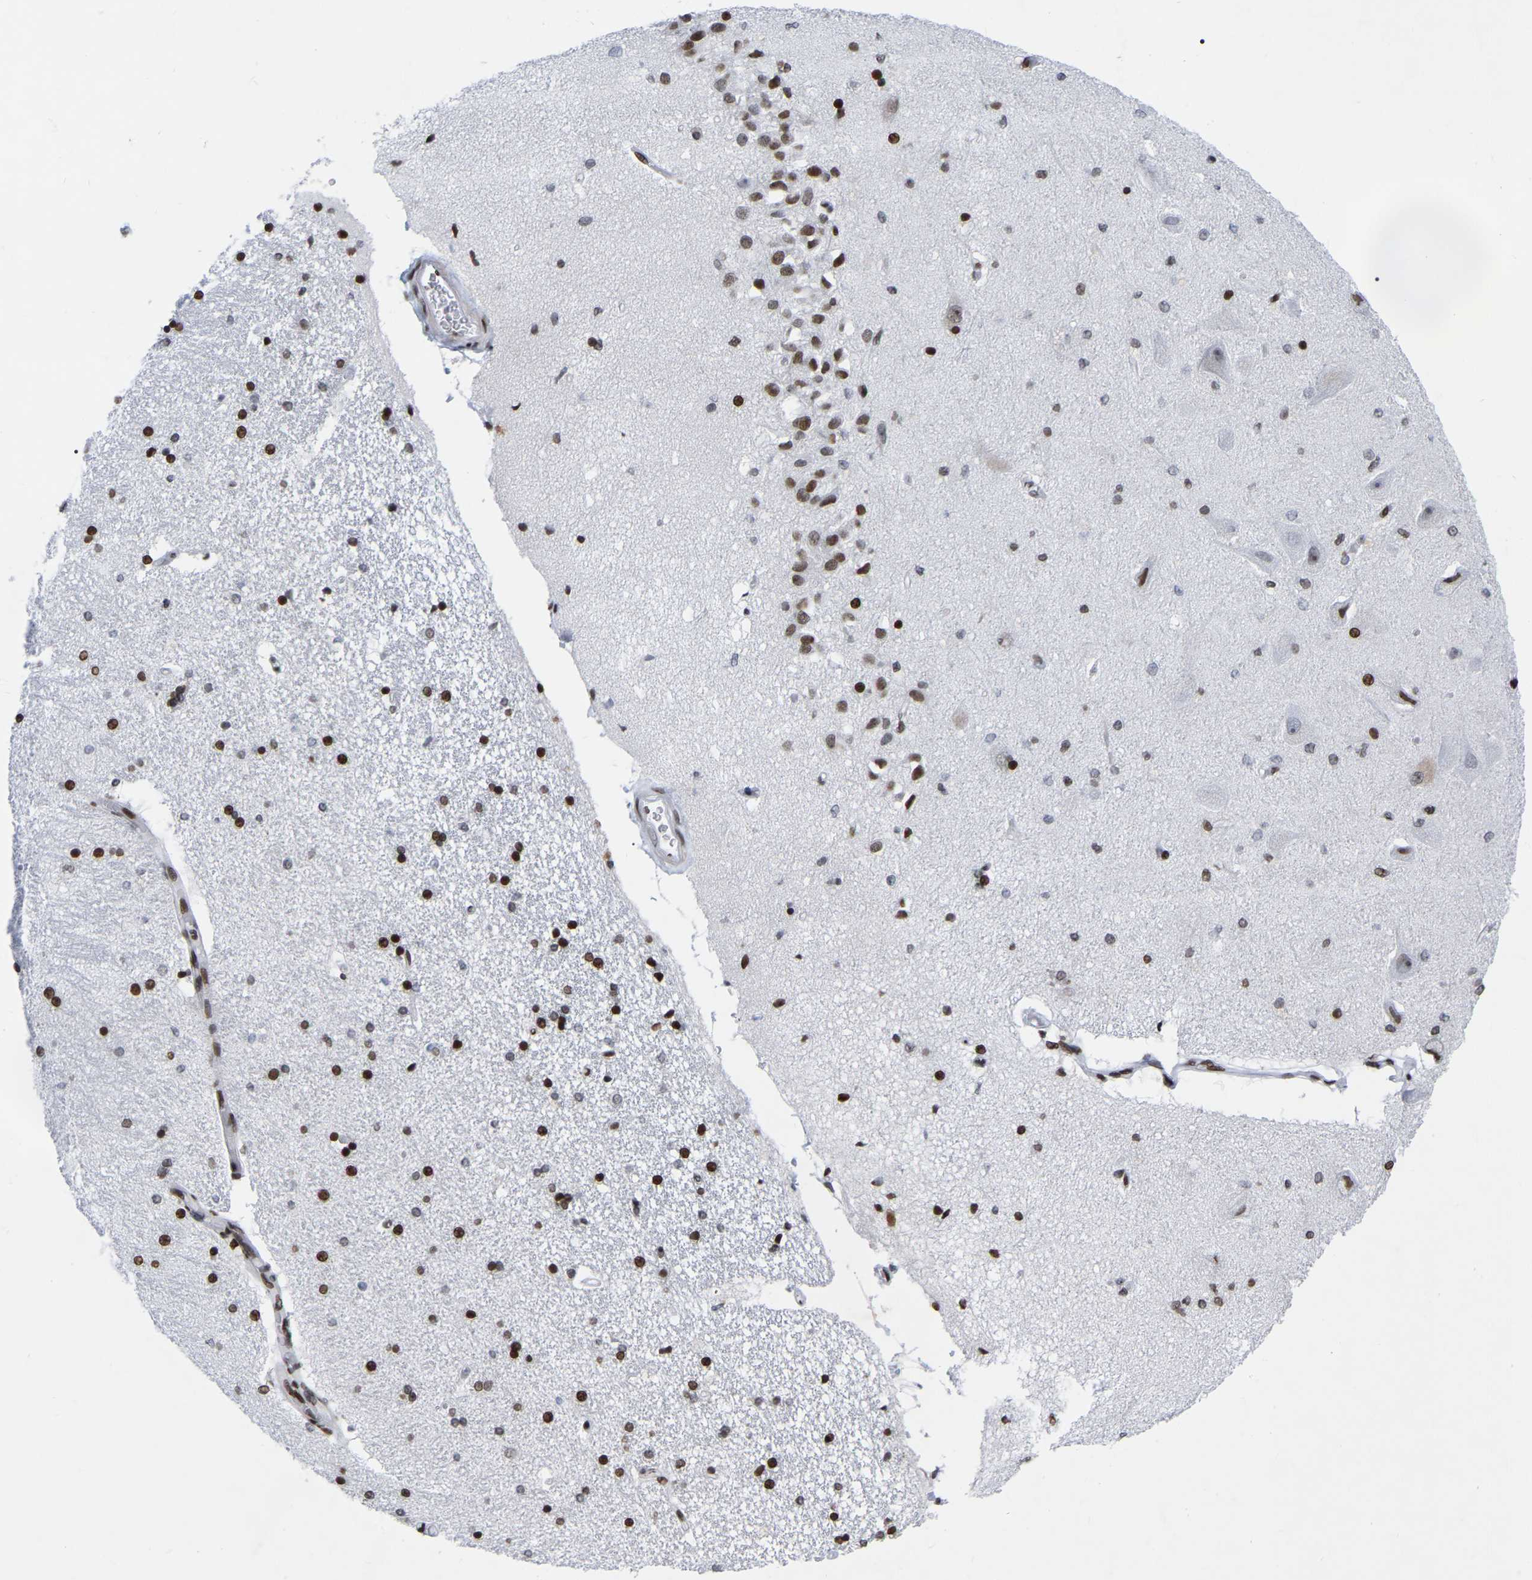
{"staining": {"intensity": "moderate", "quantity": ">75%", "location": "nuclear"}, "tissue": "hippocampus", "cell_type": "Glial cells", "image_type": "normal", "snomed": [{"axis": "morphology", "description": "Normal tissue, NOS"}, {"axis": "topography", "description": "Hippocampus"}], "caption": "Approximately >75% of glial cells in normal human hippocampus display moderate nuclear protein staining as visualized by brown immunohistochemical staining.", "gene": "PRCC", "patient": {"sex": "female", "age": 54}}